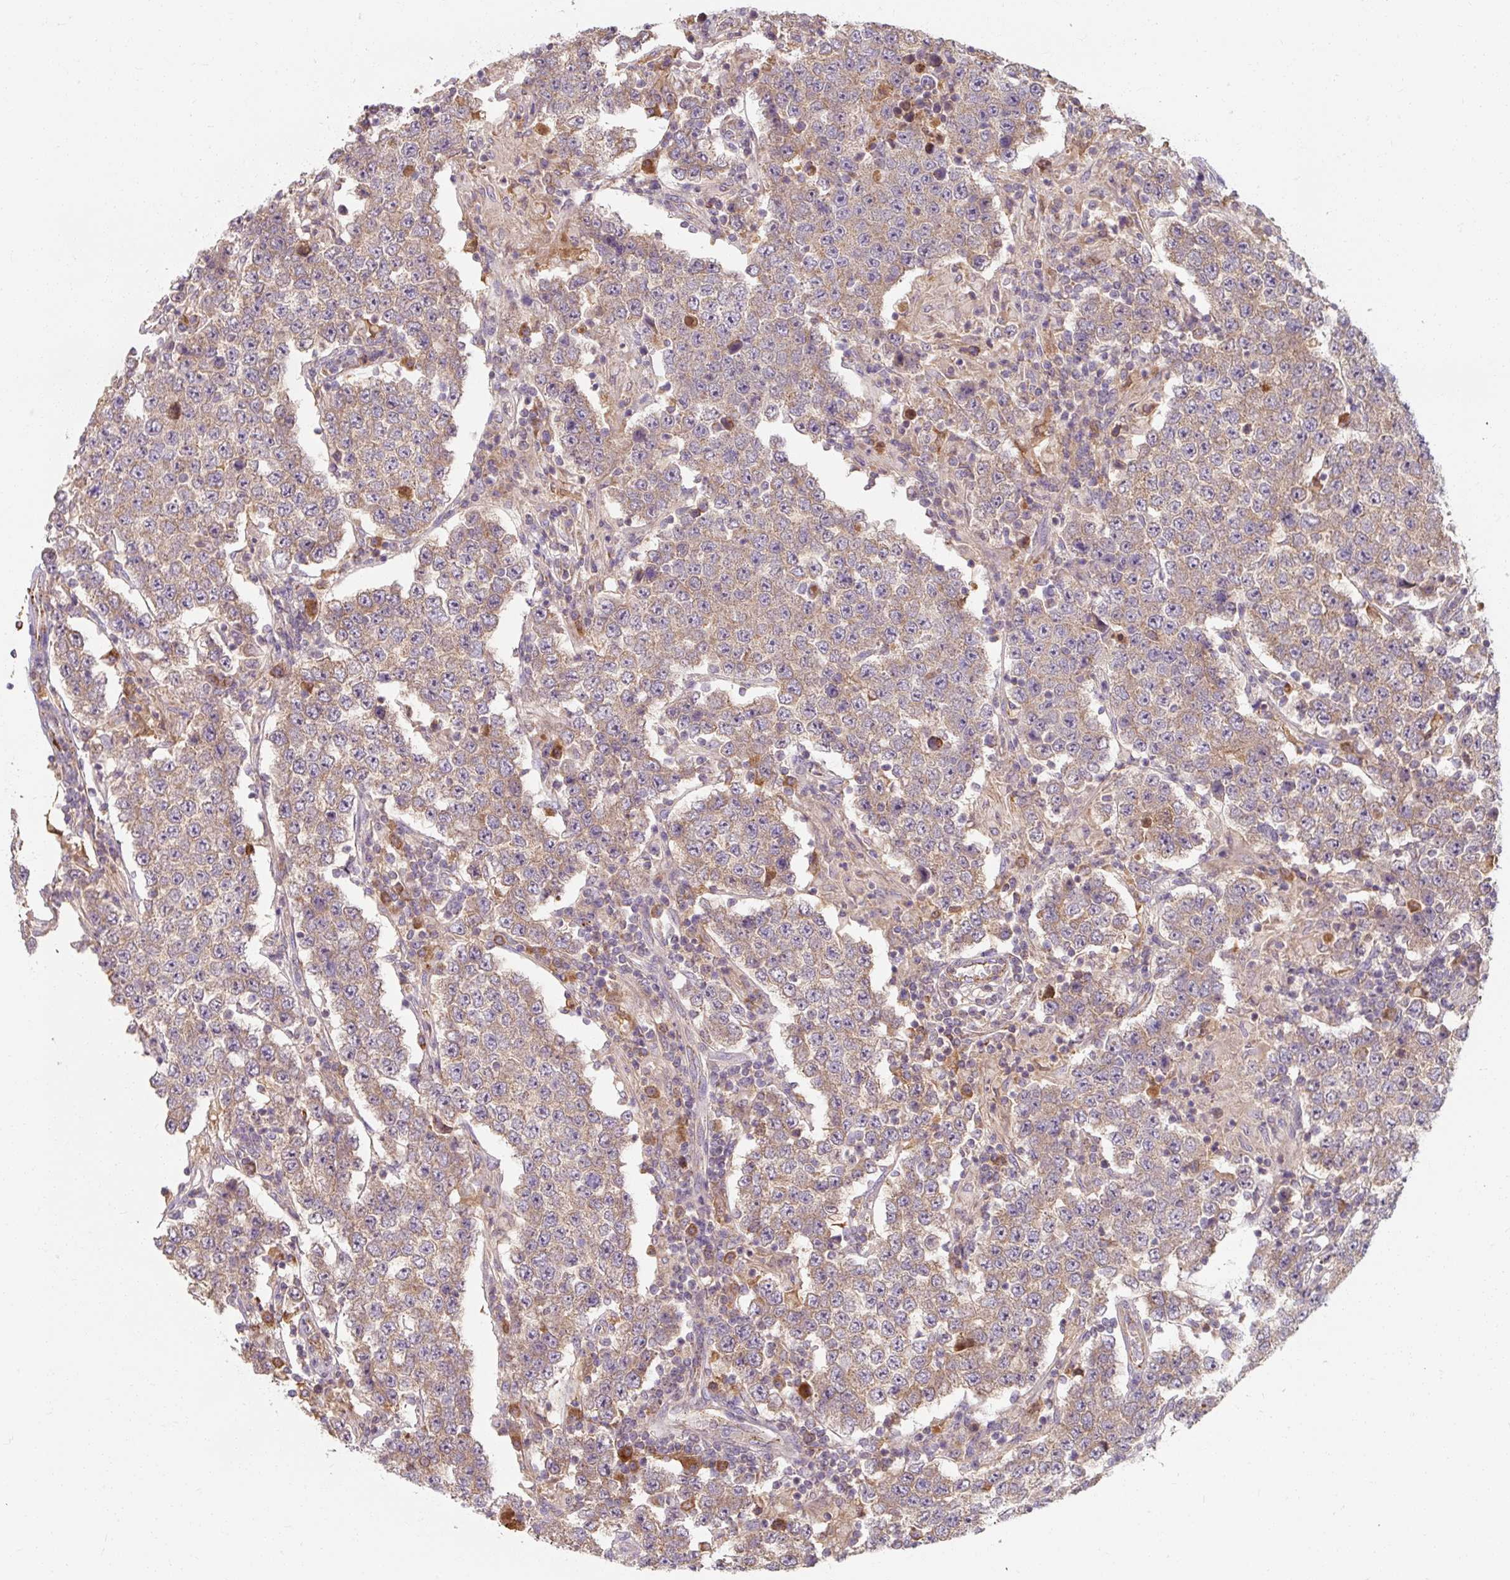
{"staining": {"intensity": "weak", "quantity": ">75%", "location": "cytoplasmic/membranous"}, "tissue": "testis cancer", "cell_type": "Tumor cells", "image_type": "cancer", "snomed": [{"axis": "morphology", "description": "Normal tissue, NOS"}, {"axis": "morphology", "description": "Urothelial carcinoma, High grade"}, {"axis": "morphology", "description": "Seminoma, NOS"}, {"axis": "morphology", "description": "Carcinoma, Embryonal, NOS"}, {"axis": "topography", "description": "Urinary bladder"}, {"axis": "topography", "description": "Testis"}], "caption": "This micrograph displays IHC staining of testis cancer, with low weak cytoplasmic/membranous expression in approximately >75% of tumor cells.", "gene": "TSEN54", "patient": {"sex": "male", "age": 41}}